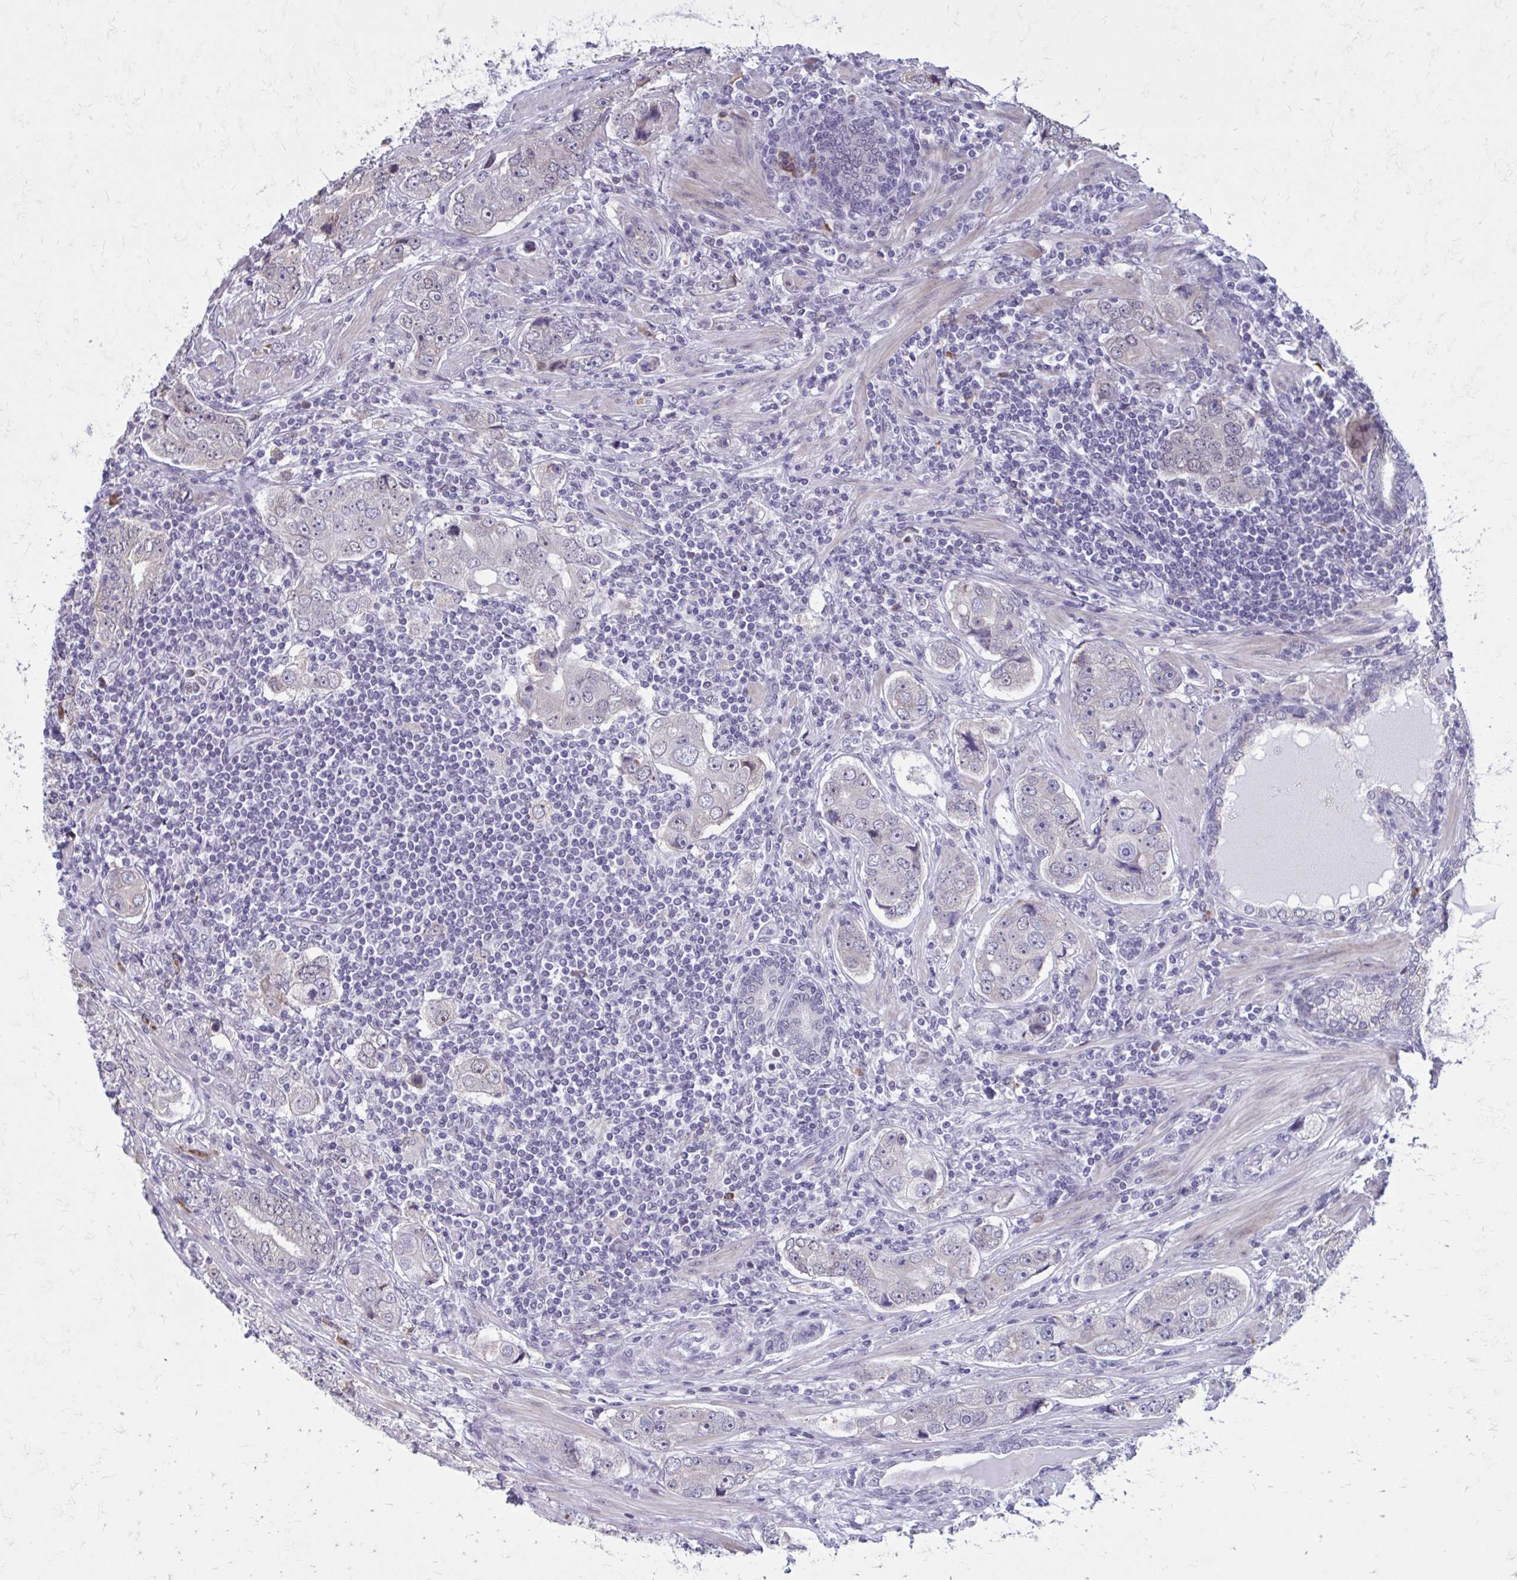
{"staining": {"intensity": "weak", "quantity": "<25%", "location": "nuclear"}, "tissue": "prostate cancer", "cell_type": "Tumor cells", "image_type": "cancer", "snomed": [{"axis": "morphology", "description": "Adenocarcinoma, High grade"}, {"axis": "topography", "description": "Prostate"}], "caption": "DAB immunohistochemical staining of prostate high-grade adenocarcinoma exhibits no significant expression in tumor cells.", "gene": "PROSER1", "patient": {"sex": "male", "age": 60}}